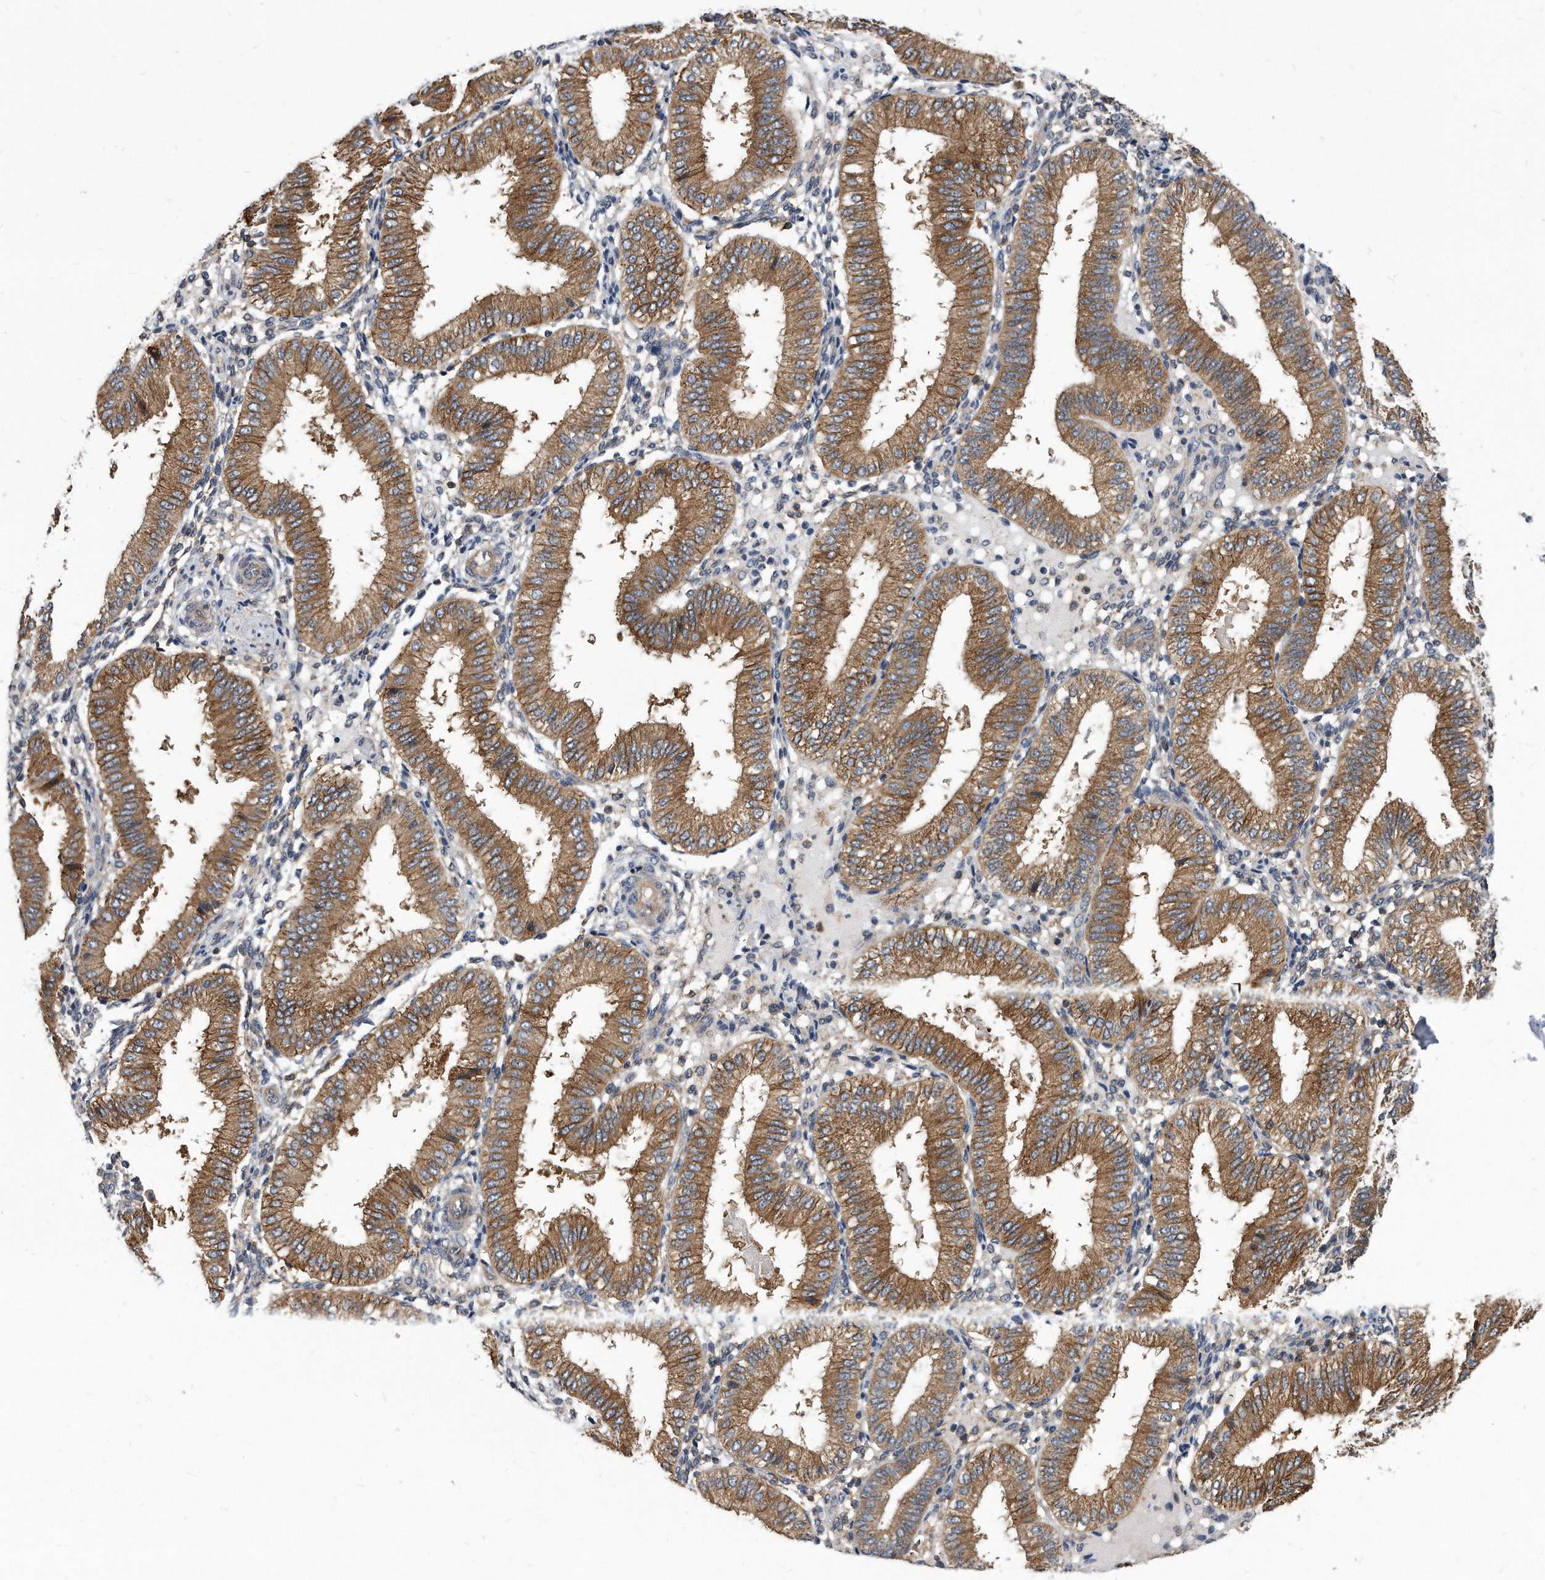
{"staining": {"intensity": "negative", "quantity": "none", "location": "none"}, "tissue": "endometrium", "cell_type": "Cells in endometrial stroma", "image_type": "normal", "snomed": [{"axis": "morphology", "description": "Normal tissue, NOS"}, {"axis": "topography", "description": "Endometrium"}], "caption": "Micrograph shows no protein staining in cells in endometrial stroma of benign endometrium. (Immunohistochemistry, brightfield microscopy, high magnification).", "gene": "ATG5", "patient": {"sex": "female", "age": 39}}